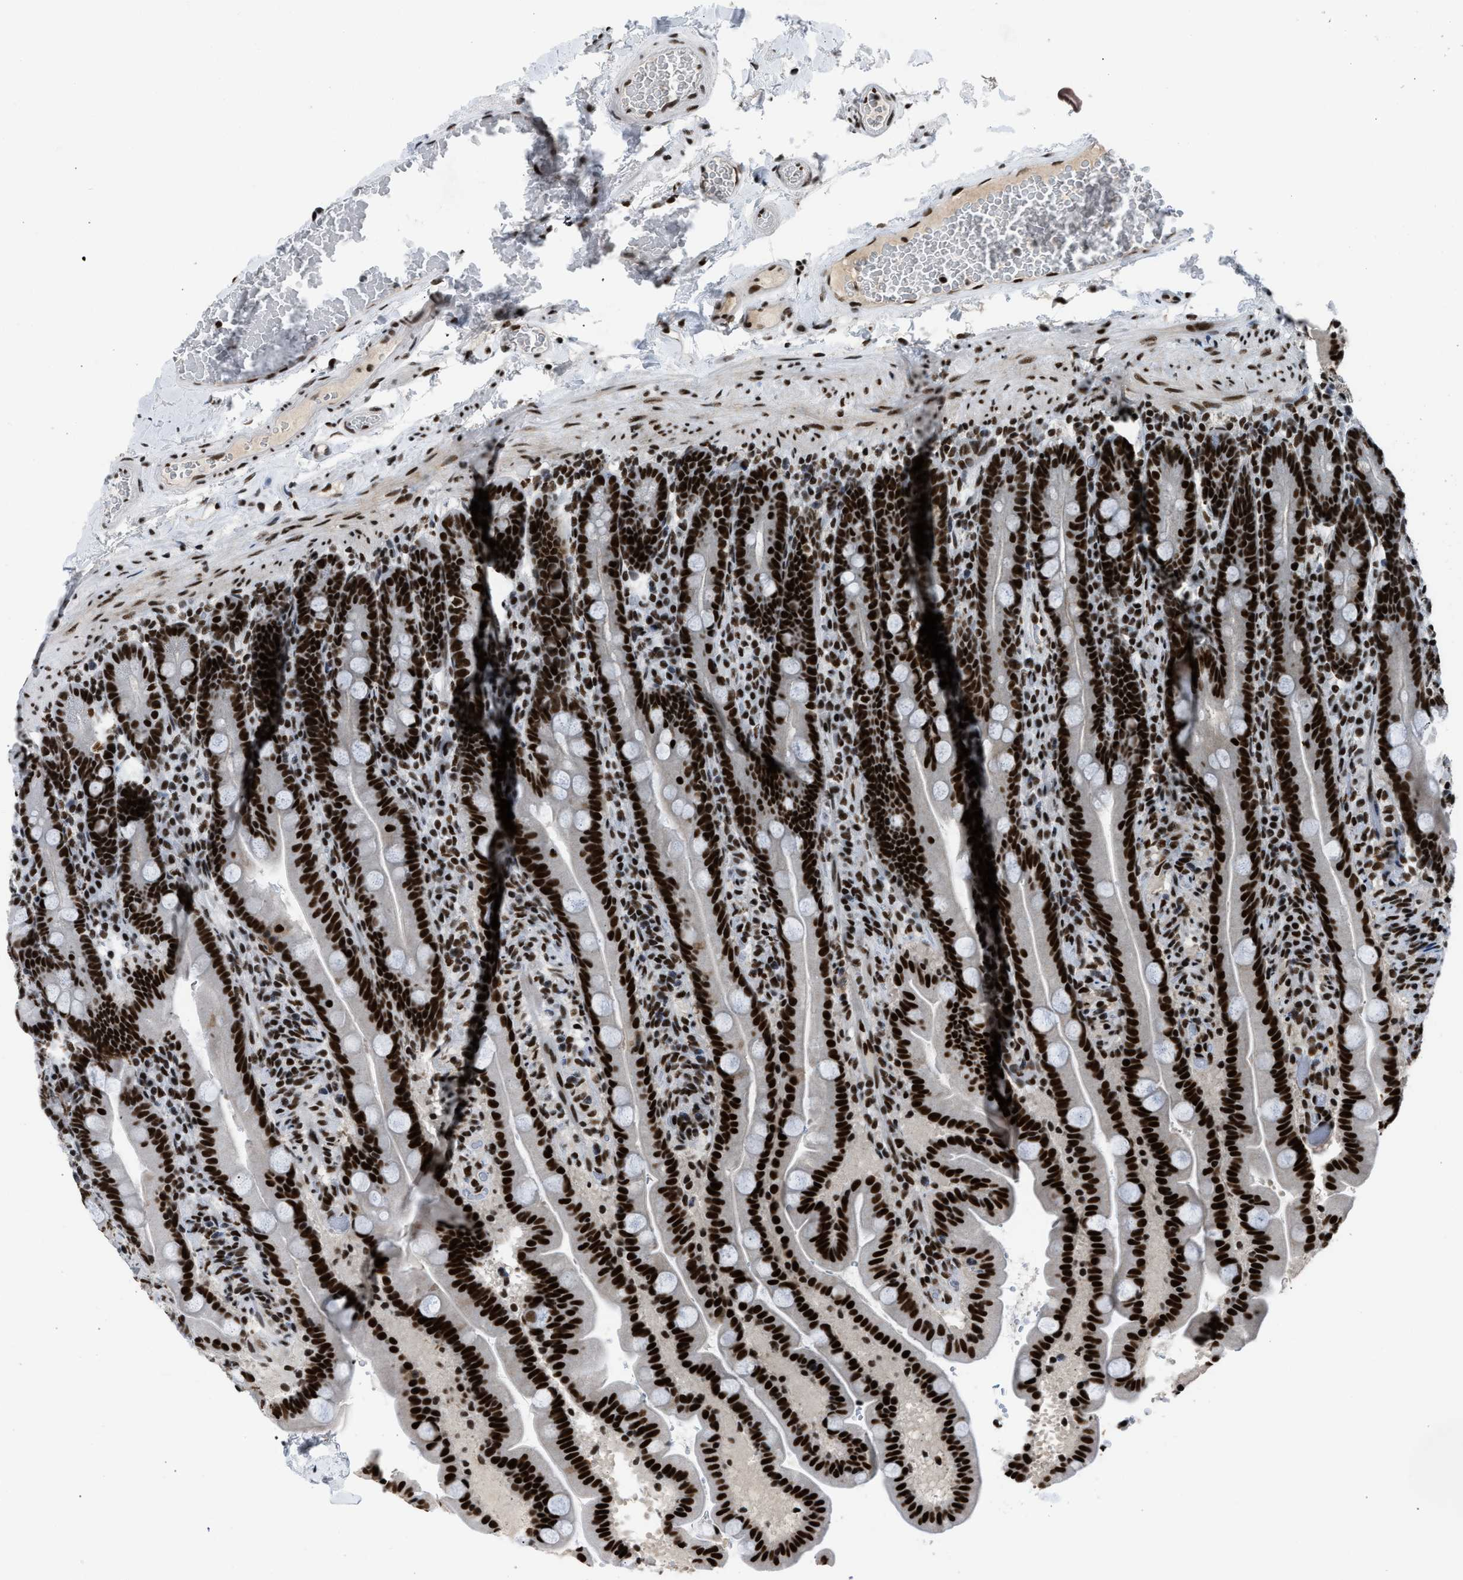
{"staining": {"intensity": "strong", "quantity": ">75%", "location": "nuclear"}, "tissue": "duodenum", "cell_type": "Glandular cells", "image_type": "normal", "snomed": [{"axis": "morphology", "description": "Normal tissue, NOS"}, {"axis": "topography", "description": "Duodenum"}], "caption": "An immunohistochemistry photomicrograph of unremarkable tissue is shown. Protein staining in brown labels strong nuclear positivity in duodenum within glandular cells. (DAB (3,3'-diaminobenzidine) IHC with brightfield microscopy, high magnification).", "gene": "SCAF4", "patient": {"sex": "male", "age": 54}}